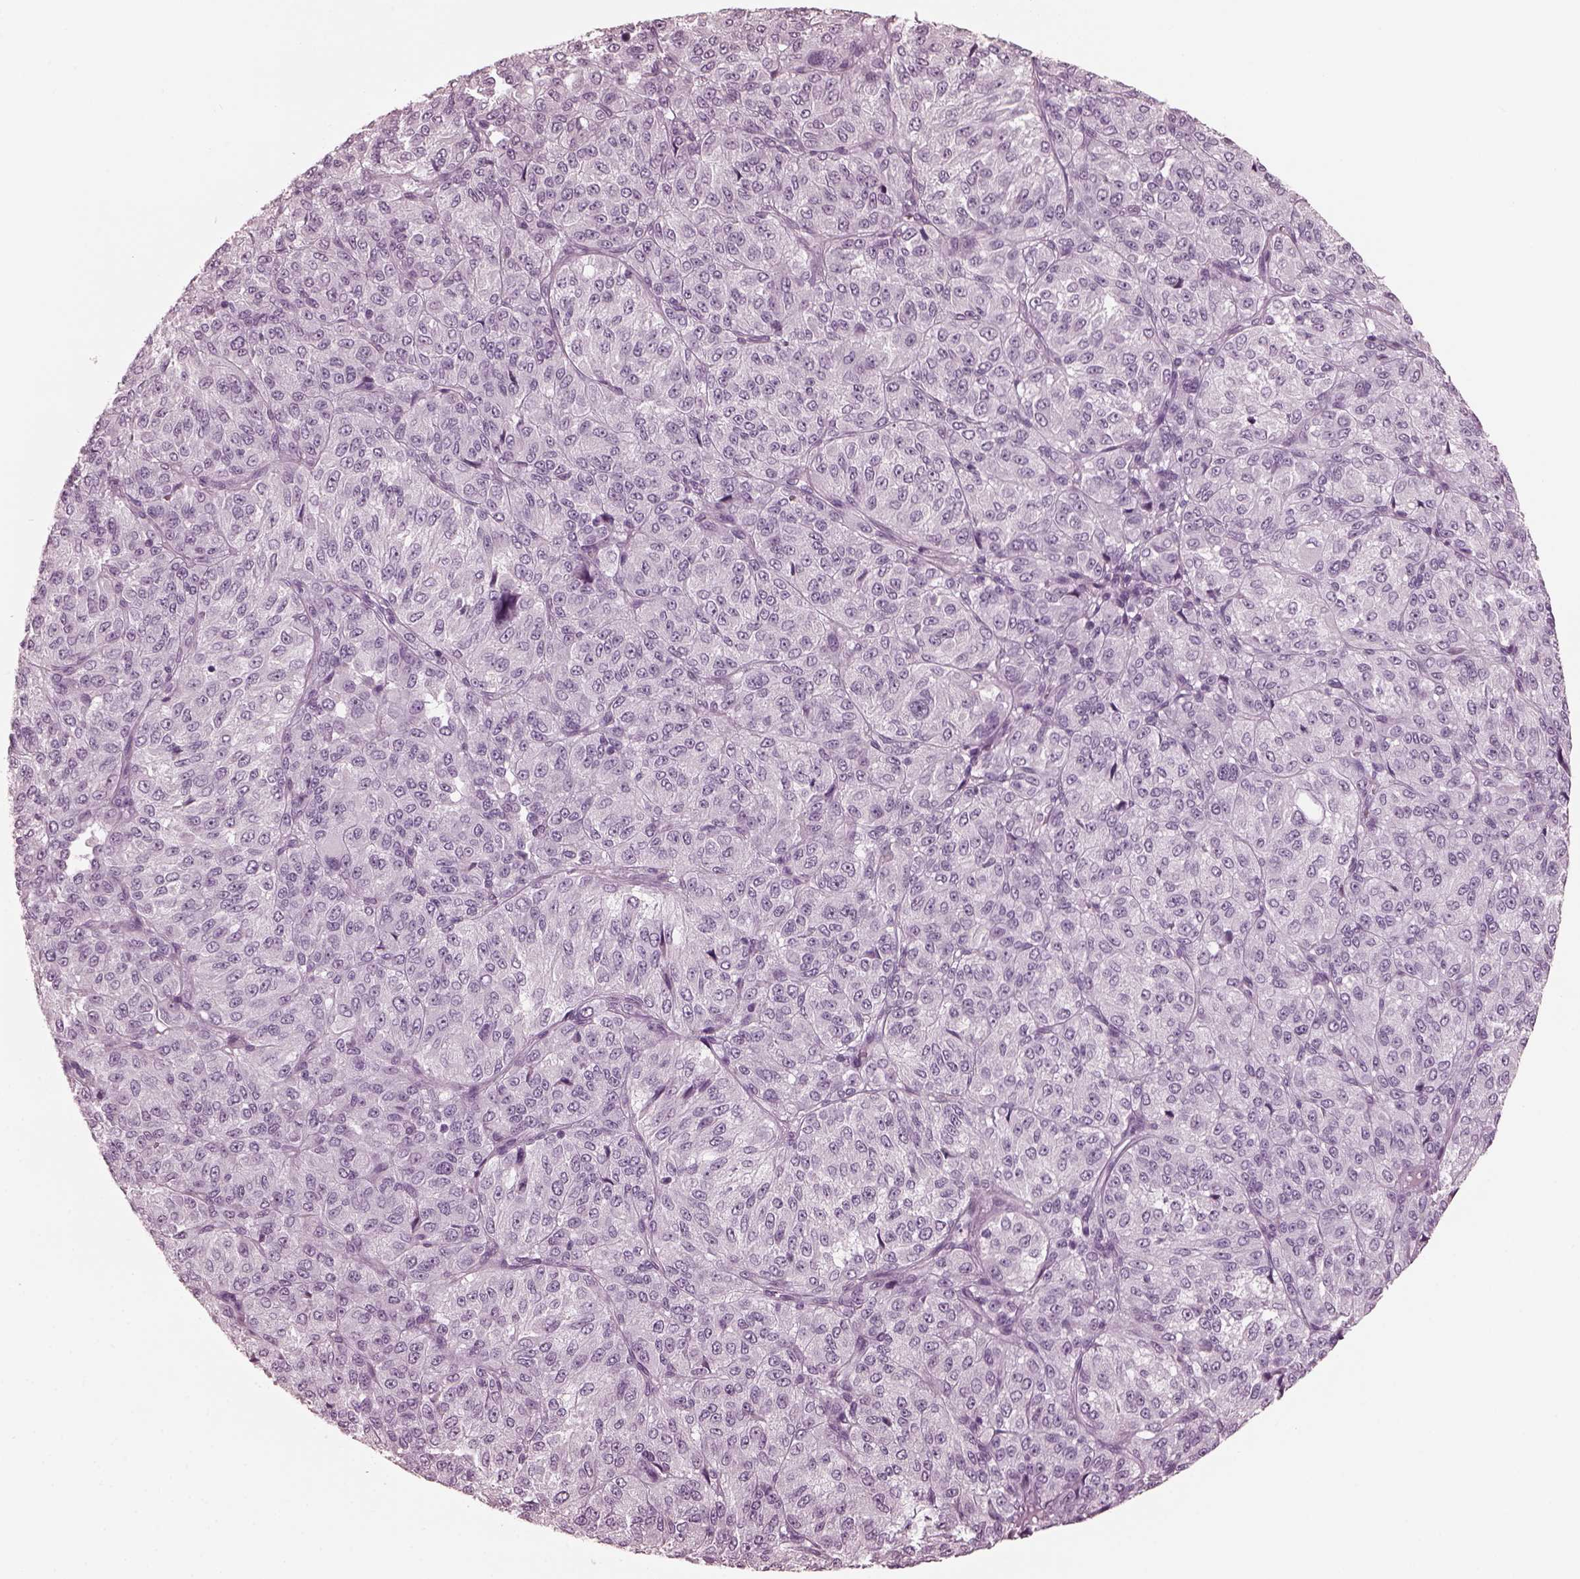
{"staining": {"intensity": "negative", "quantity": "none", "location": "none"}, "tissue": "melanoma", "cell_type": "Tumor cells", "image_type": "cancer", "snomed": [{"axis": "morphology", "description": "Malignant melanoma, Metastatic site"}, {"axis": "topography", "description": "Brain"}], "caption": "Malignant melanoma (metastatic site) was stained to show a protein in brown. There is no significant staining in tumor cells.", "gene": "GRM6", "patient": {"sex": "female", "age": 56}}